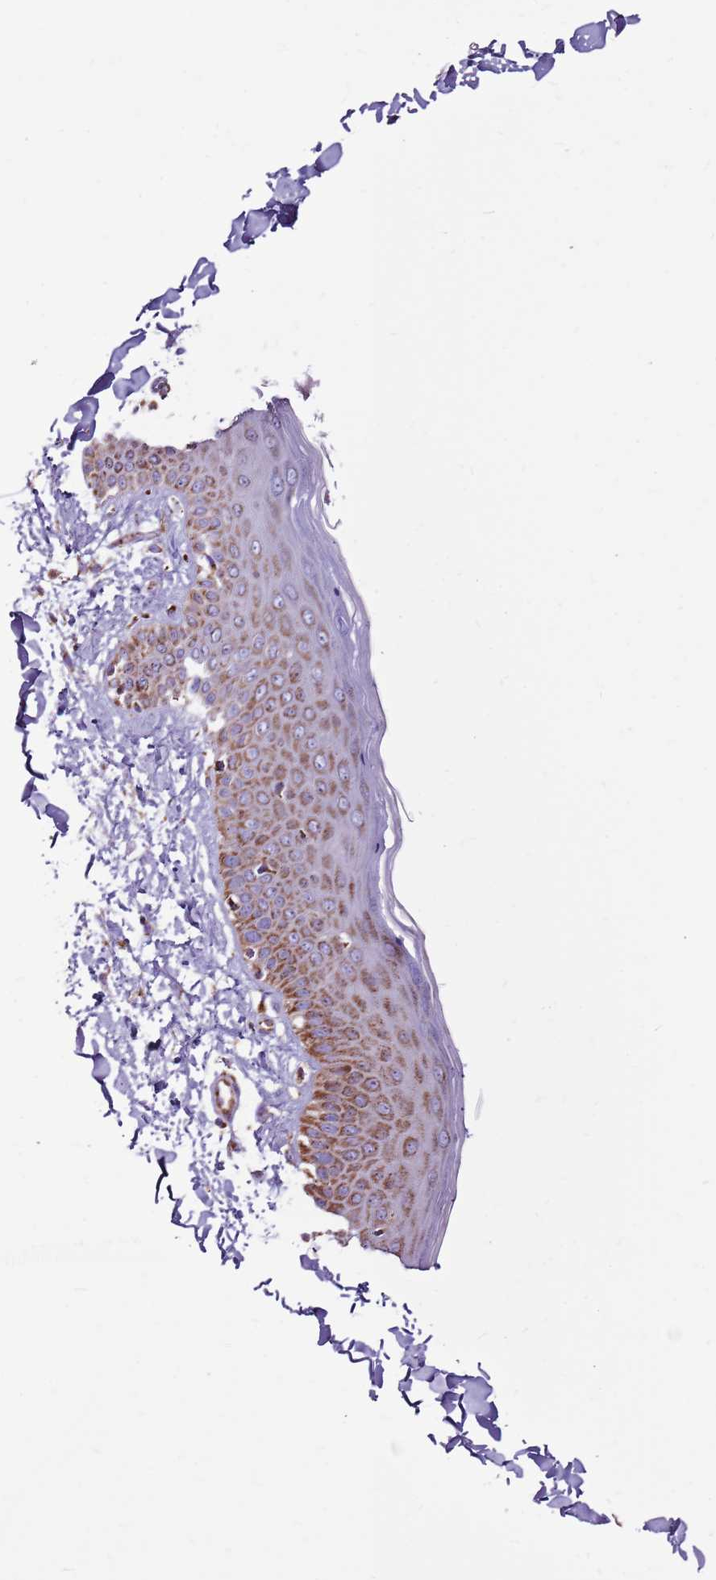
{"staining": {"intensity": "moderate", "quantity": "<25%", "location": "cytoplasmic/membranous"}, "tissue": "skin", "cell_type": "Fibroblasts", "image_type": "normal", "snomed": [{"axis": "morphology", "description": "Normal tissue, NOS"}, {"axis": "topography", "description": "Skin"}], "caption": "This micrograph reveals IHC staining of benign skin, with low moderate cytoplasmic/membranous expression in about <25% of fibroblasts.", "gene": "HECTD4", "patient": {"sex": "male", "age": 52}}